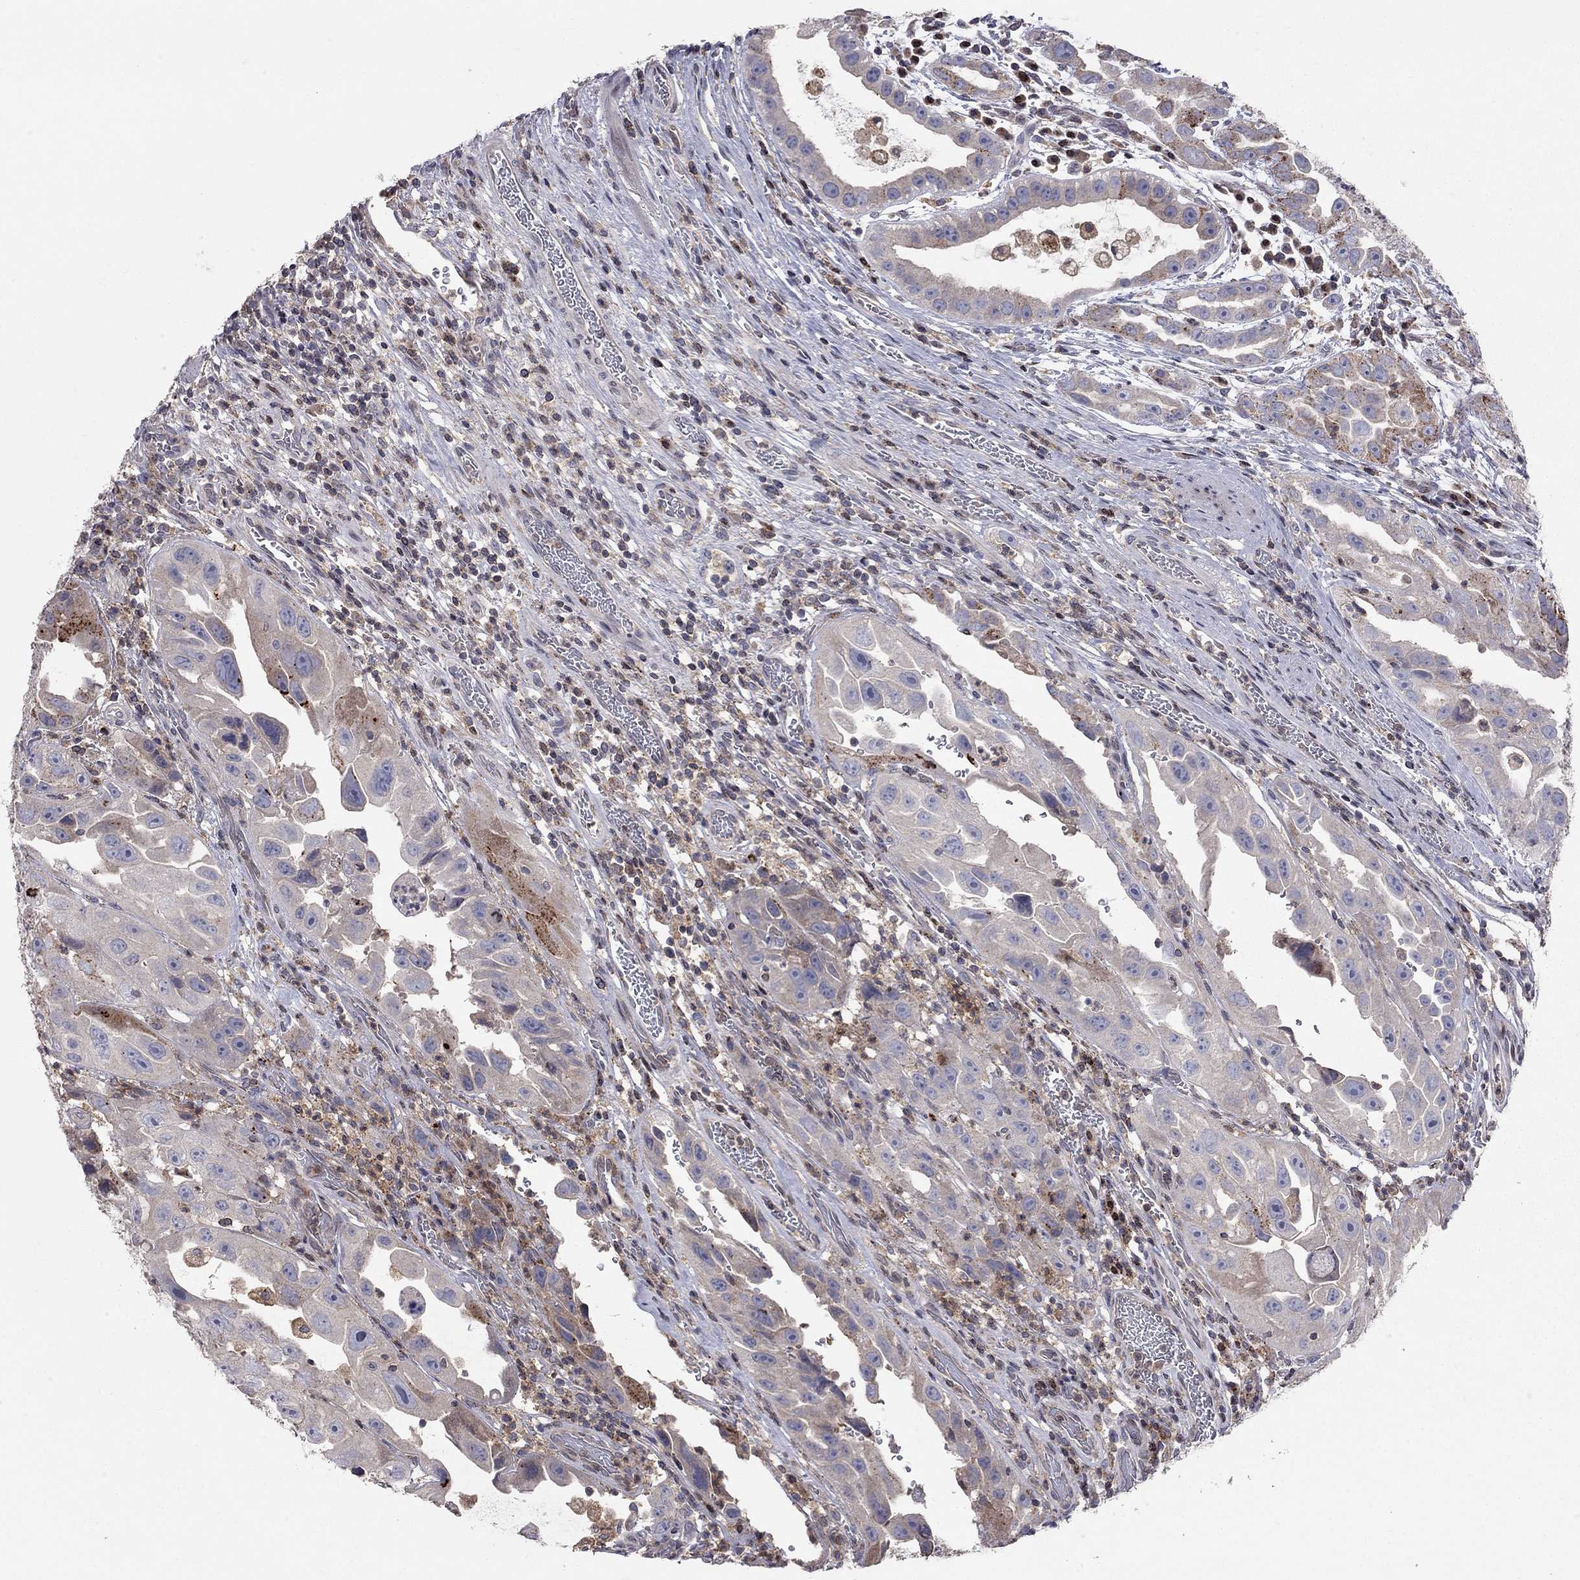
{"staining": {"intensity": "strong", "quantity": "<25%", "location": "cytoplasmic/membranous"}, "tissue": "urothelial cancer", "cell_type": "Tumor cells", "image_type": "cancer", "snomed": [{"axis": "morphology", "description": "Urothelial carcinoma, High grade"}, {"axis": "topography", "description": "Urinary bladder"}], "caption": "Human urothelial cancer stained with a protein marker reveals strong staining in tumor cells.", "gene": "ERN2", "patient": {"sex": "female", "age": 41}}